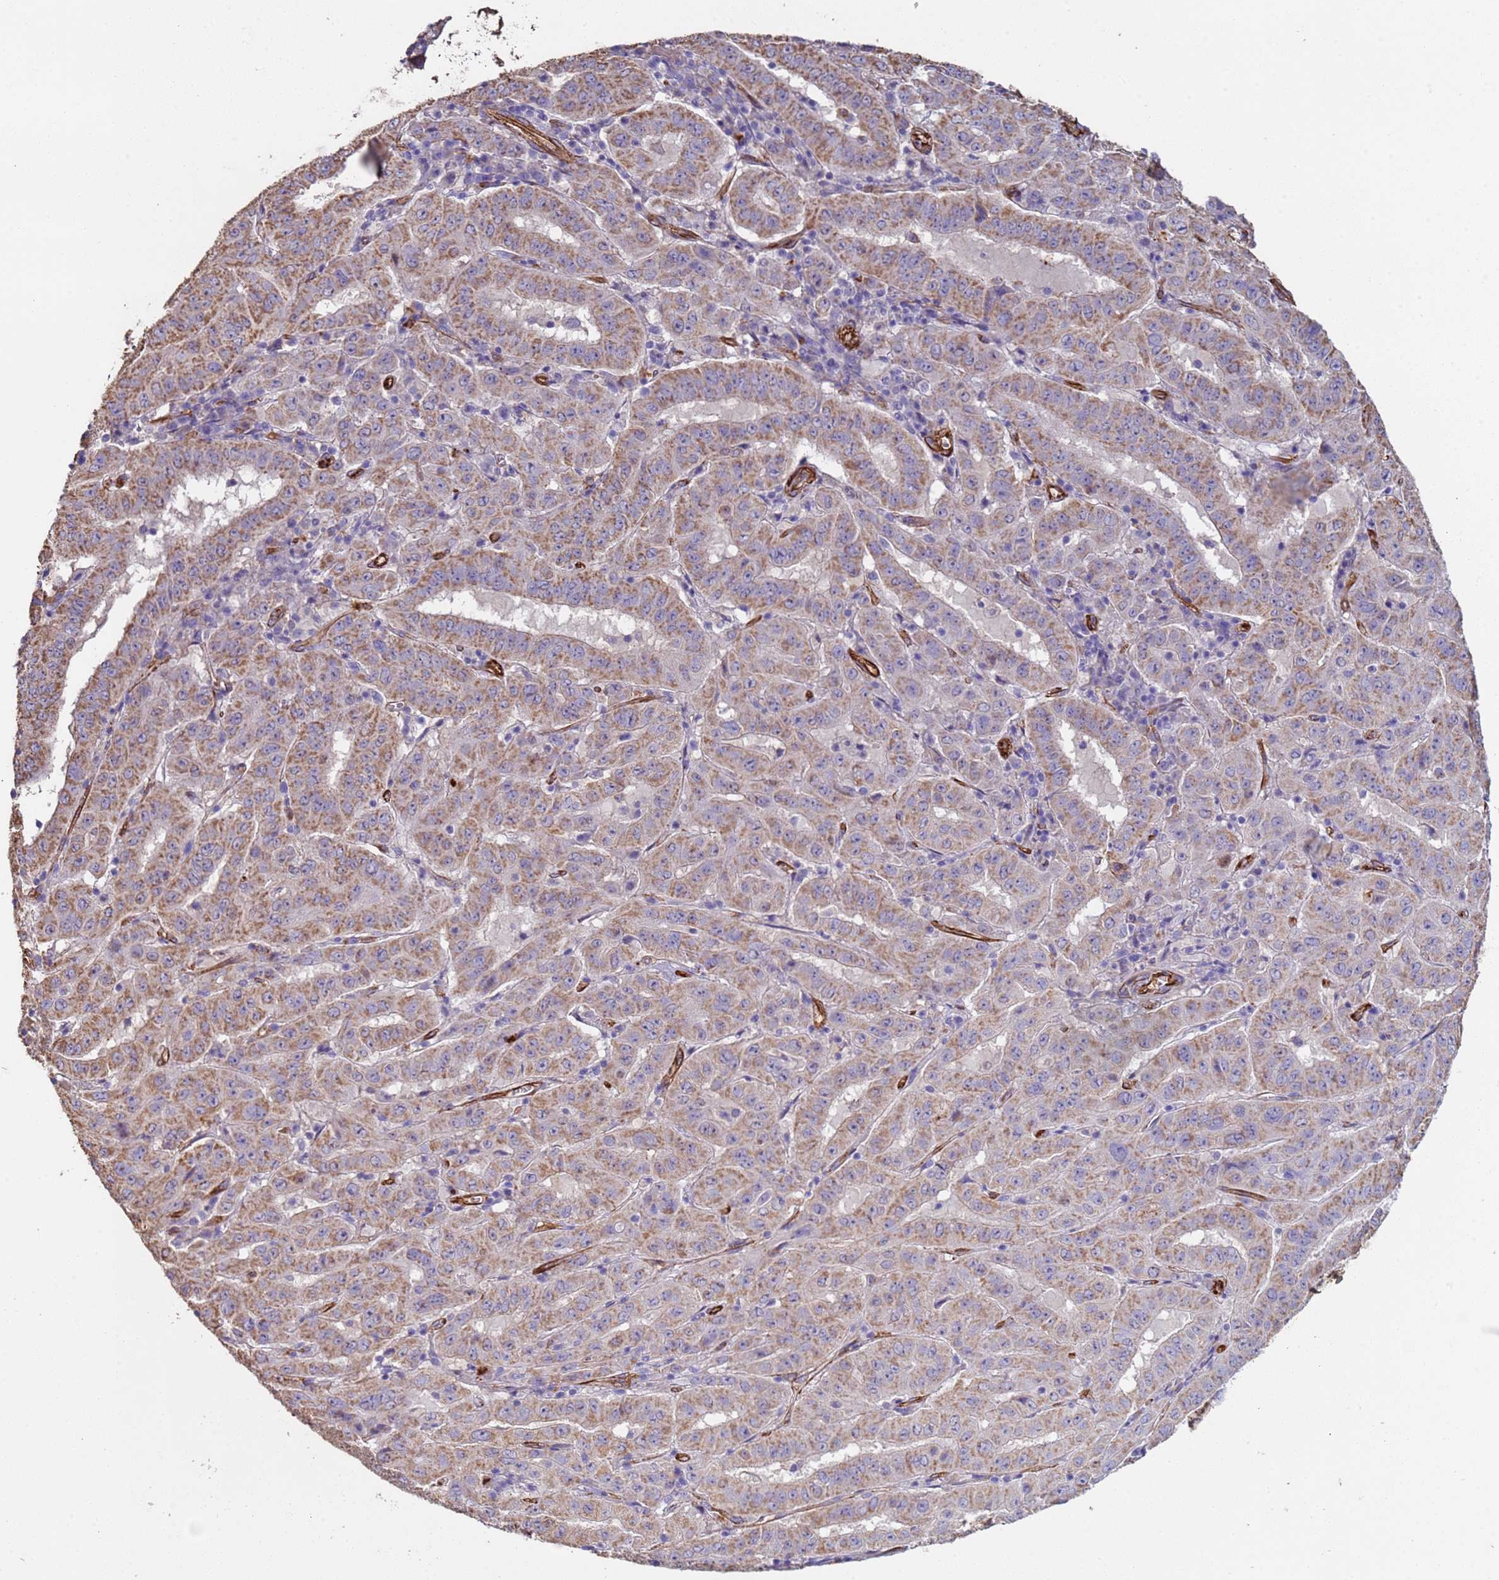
{"staining": {"intensity": "moderate", "quantity": "25%-75%", "location": "cytoplasmic/membranous"}, "tissue": "pancreatic cancer", "cell_type": "Tumor cells", "image_type": "cancer", "snomed": [{"axis": "morphology", "description": "Adenocarcinoma, NOS"}, {"axis": "topography", "description": "Pancreas"}], "caption": "There is medium levels of moderate cytoplasmic/membranous expression in tumor cells of pancreatic cancer, as demonstrated by immunohistochemical staining (brown color).", "gene": "GASK1A", "patient": {"sex": "male", "age": 63}}